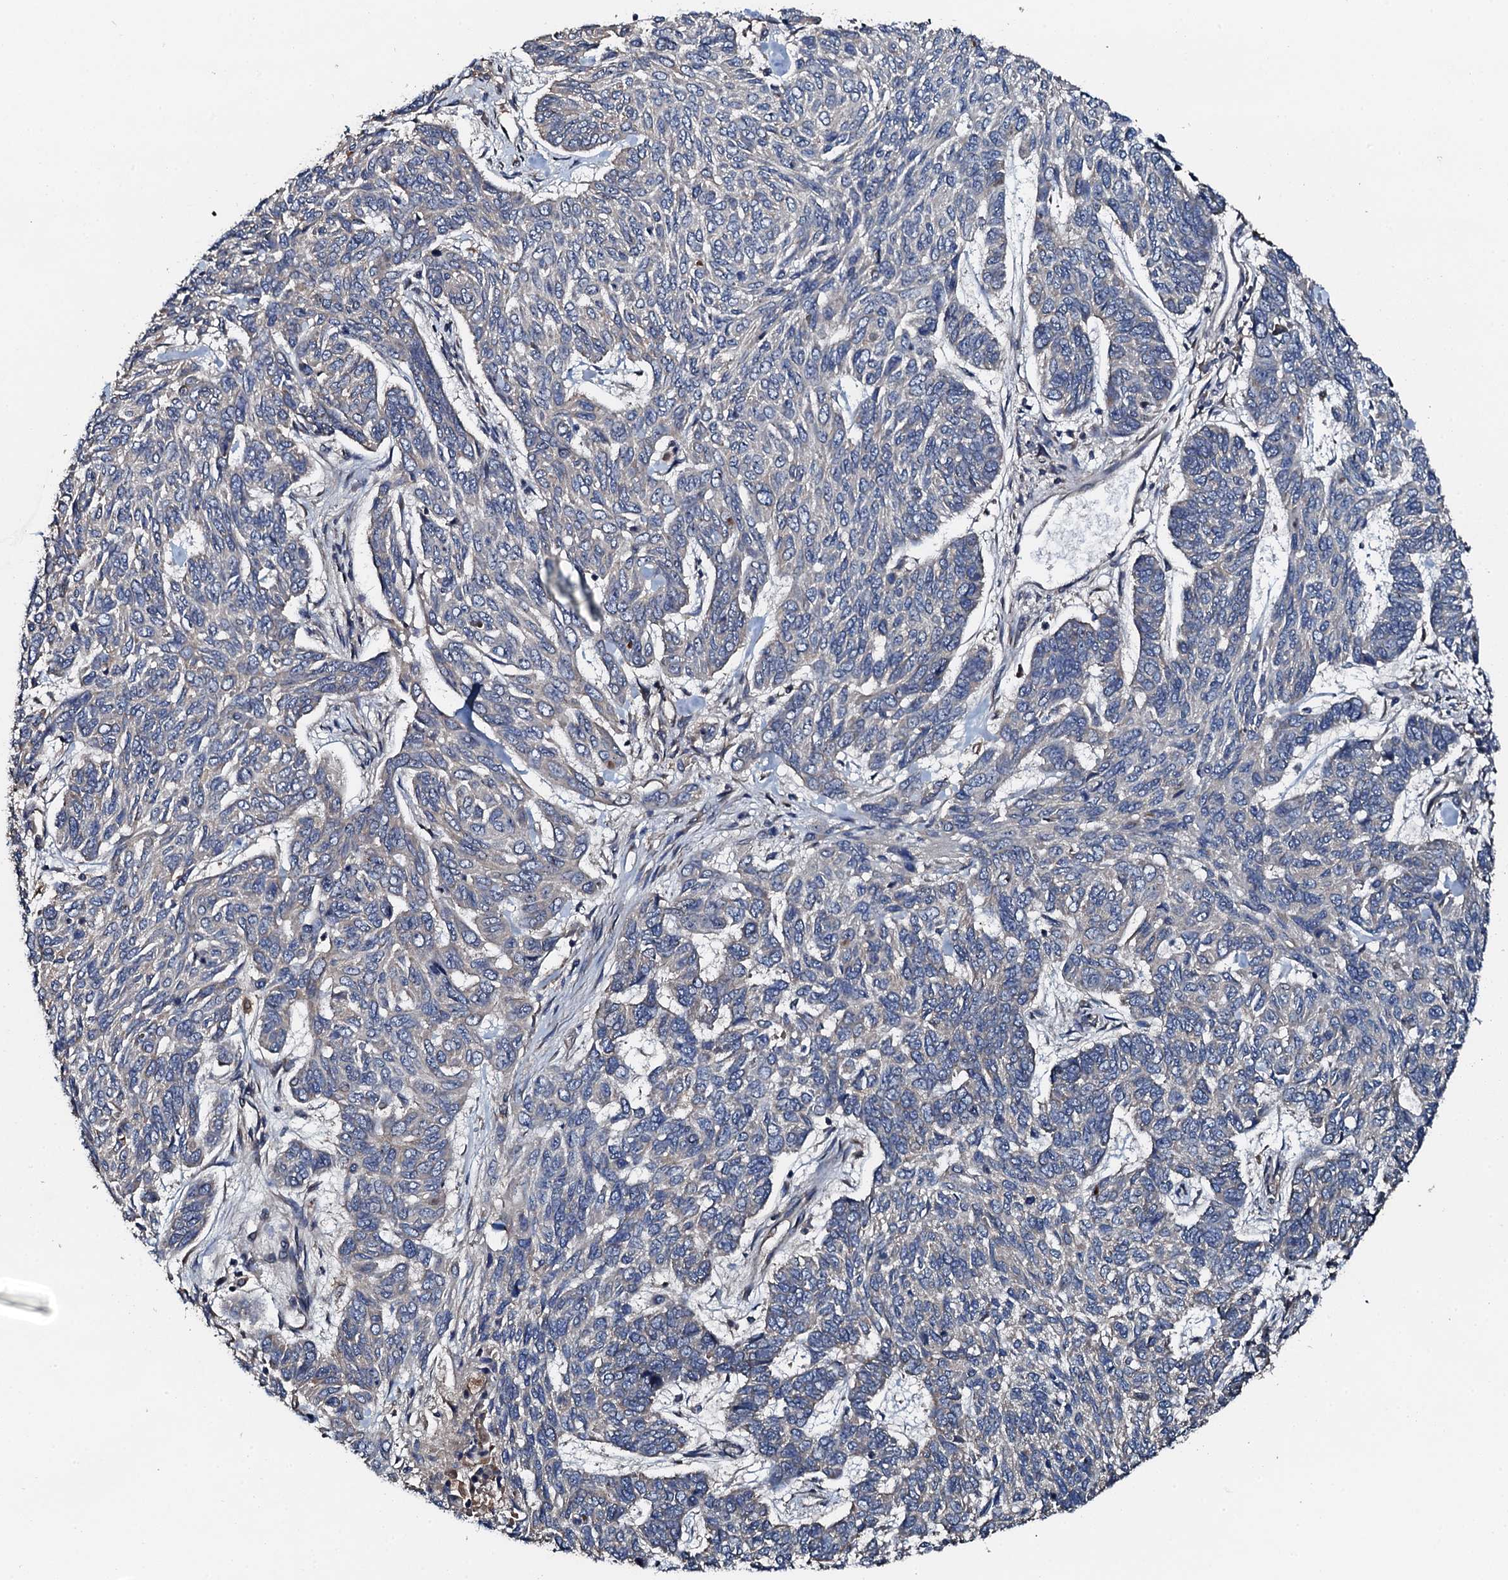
{"staining": {"intensity": "negative", "quantity": "none", "location": "none"}, "tissue": "skin cancer", "cell_type": "Tumor cells", "image_type": "cancer", "snomed": [{"axis": "morphology", "description": "Basal cell carcinoma"}, {"axis": "topography", "description": "Skin"}], "caption": "IHC of human skin cancer demonstrates no staining in tumor cells.", "gene": "FLYWCH1", "patient": {"sex": "female", "age": 65}}